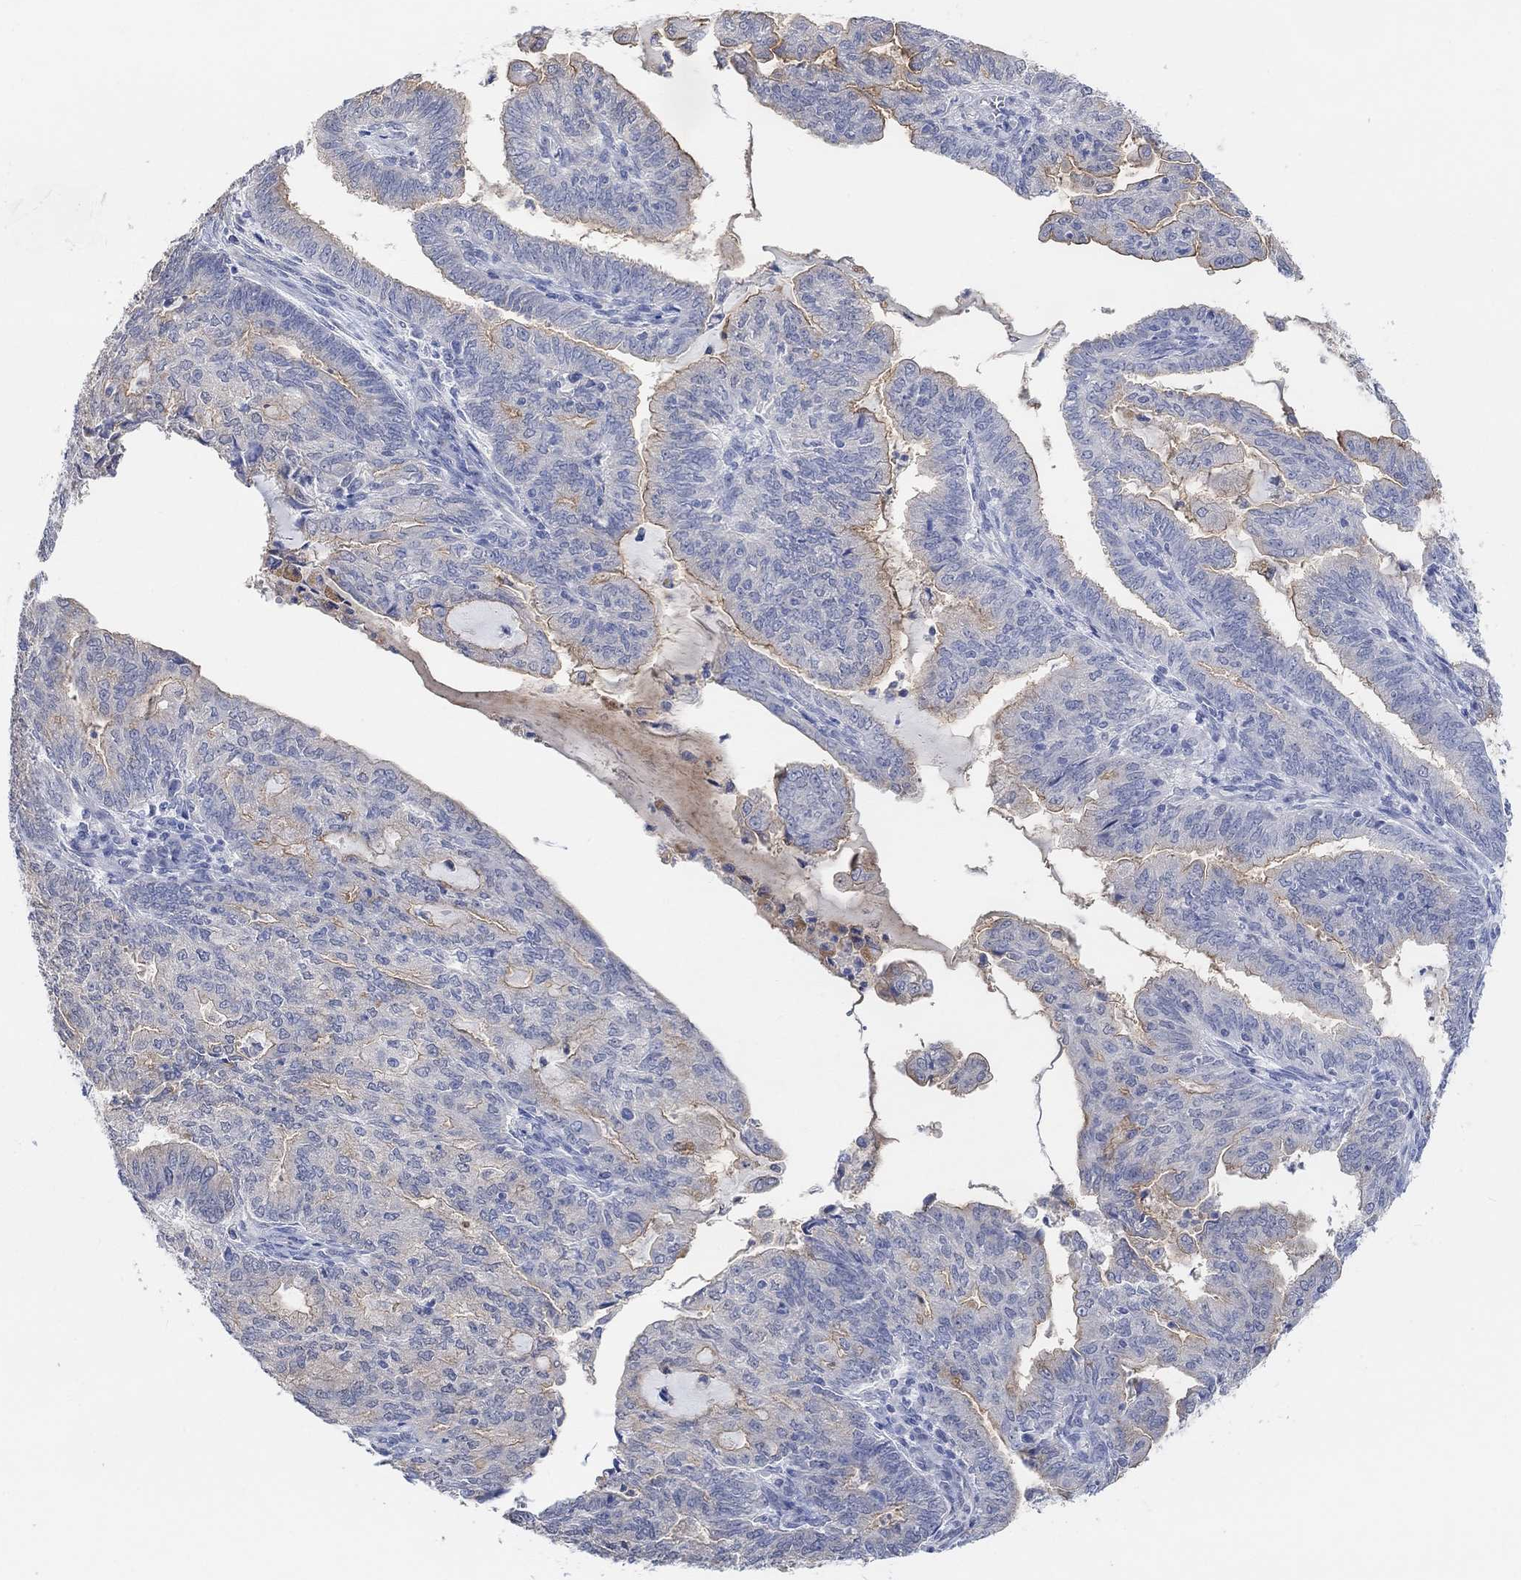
{"staining": {"intensity": "moderate", "quantity": "<25%", "location": "cytoplasmic/membranous"}, "tissue": "endometrial cancer", "cell_type": "Tumor cells", "image_type": "cancer", "snomed": [{"axis": "morphology", "description": "Adenocarcinoma, NOS"}, {"axis": "topography", "description": "Endometrium"}], "caption": "Immunohistochemistry (IHC) (DAB) staining of human endometrial adenocarcinoma shows moderate cytoplasmic/membranous protein expression in approximately <25% of tumor cells.", "gene": "MUC1", "patient": {"sex": "female", "age": 82}}